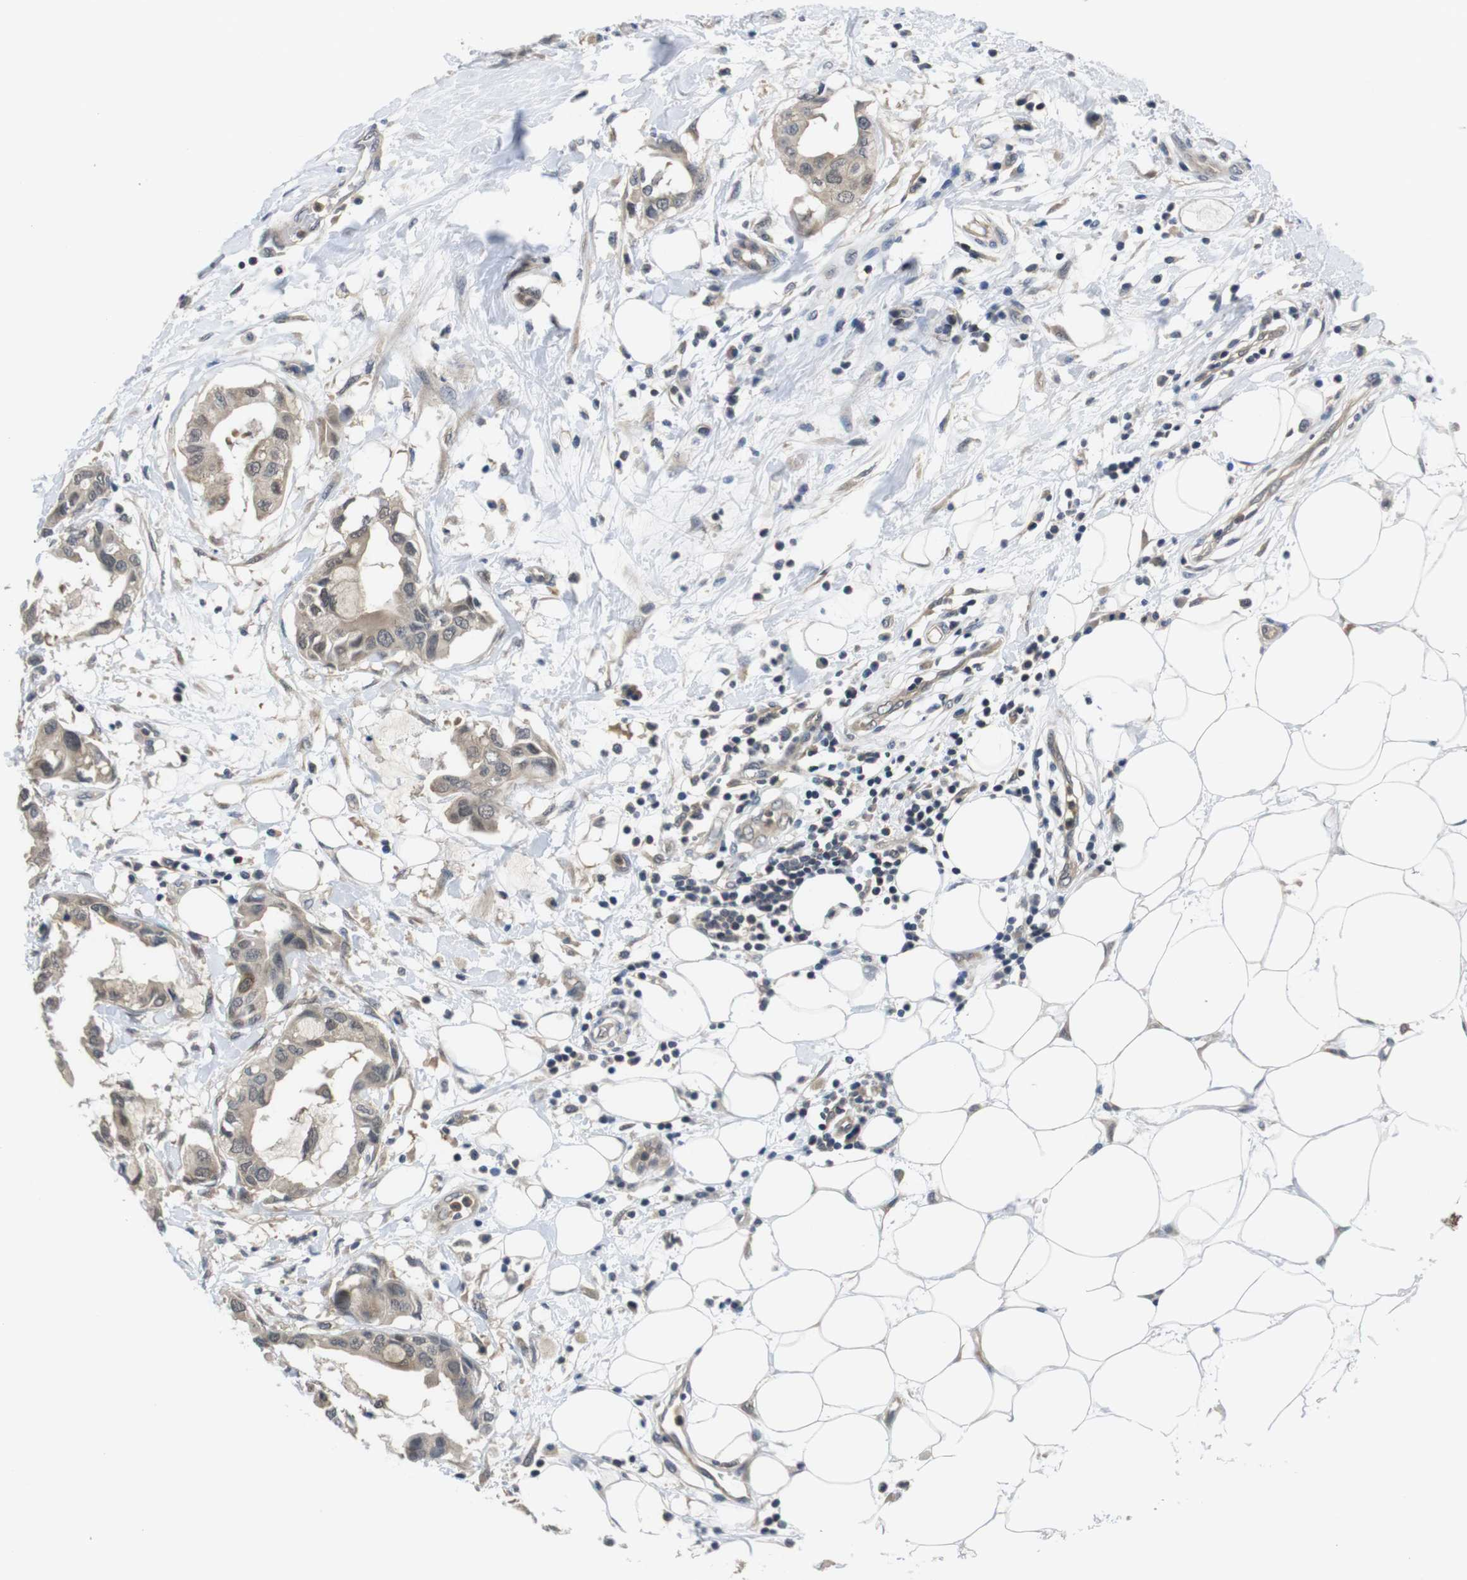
{"staining": {"intensity": "weak", "quantity": ">75%", "location": "cytoplasmic/membranous,nuclear"}, "tissue": "breast cancer", "cell_type": "Tumor cells", "image_type": "cancer", "snomed": [{"axis": "morphology", "description": "Duct carcinoma"}, {"axis": "topography", "description": "Breast"}], "caption": "A photomicrograph of breast cancer stained for a protein displays weak cytoplasmic/membranous and nuclear brown staining in tumor cells.", "gene": "FADD", "patient": {"sex": "female", "age": 40}}